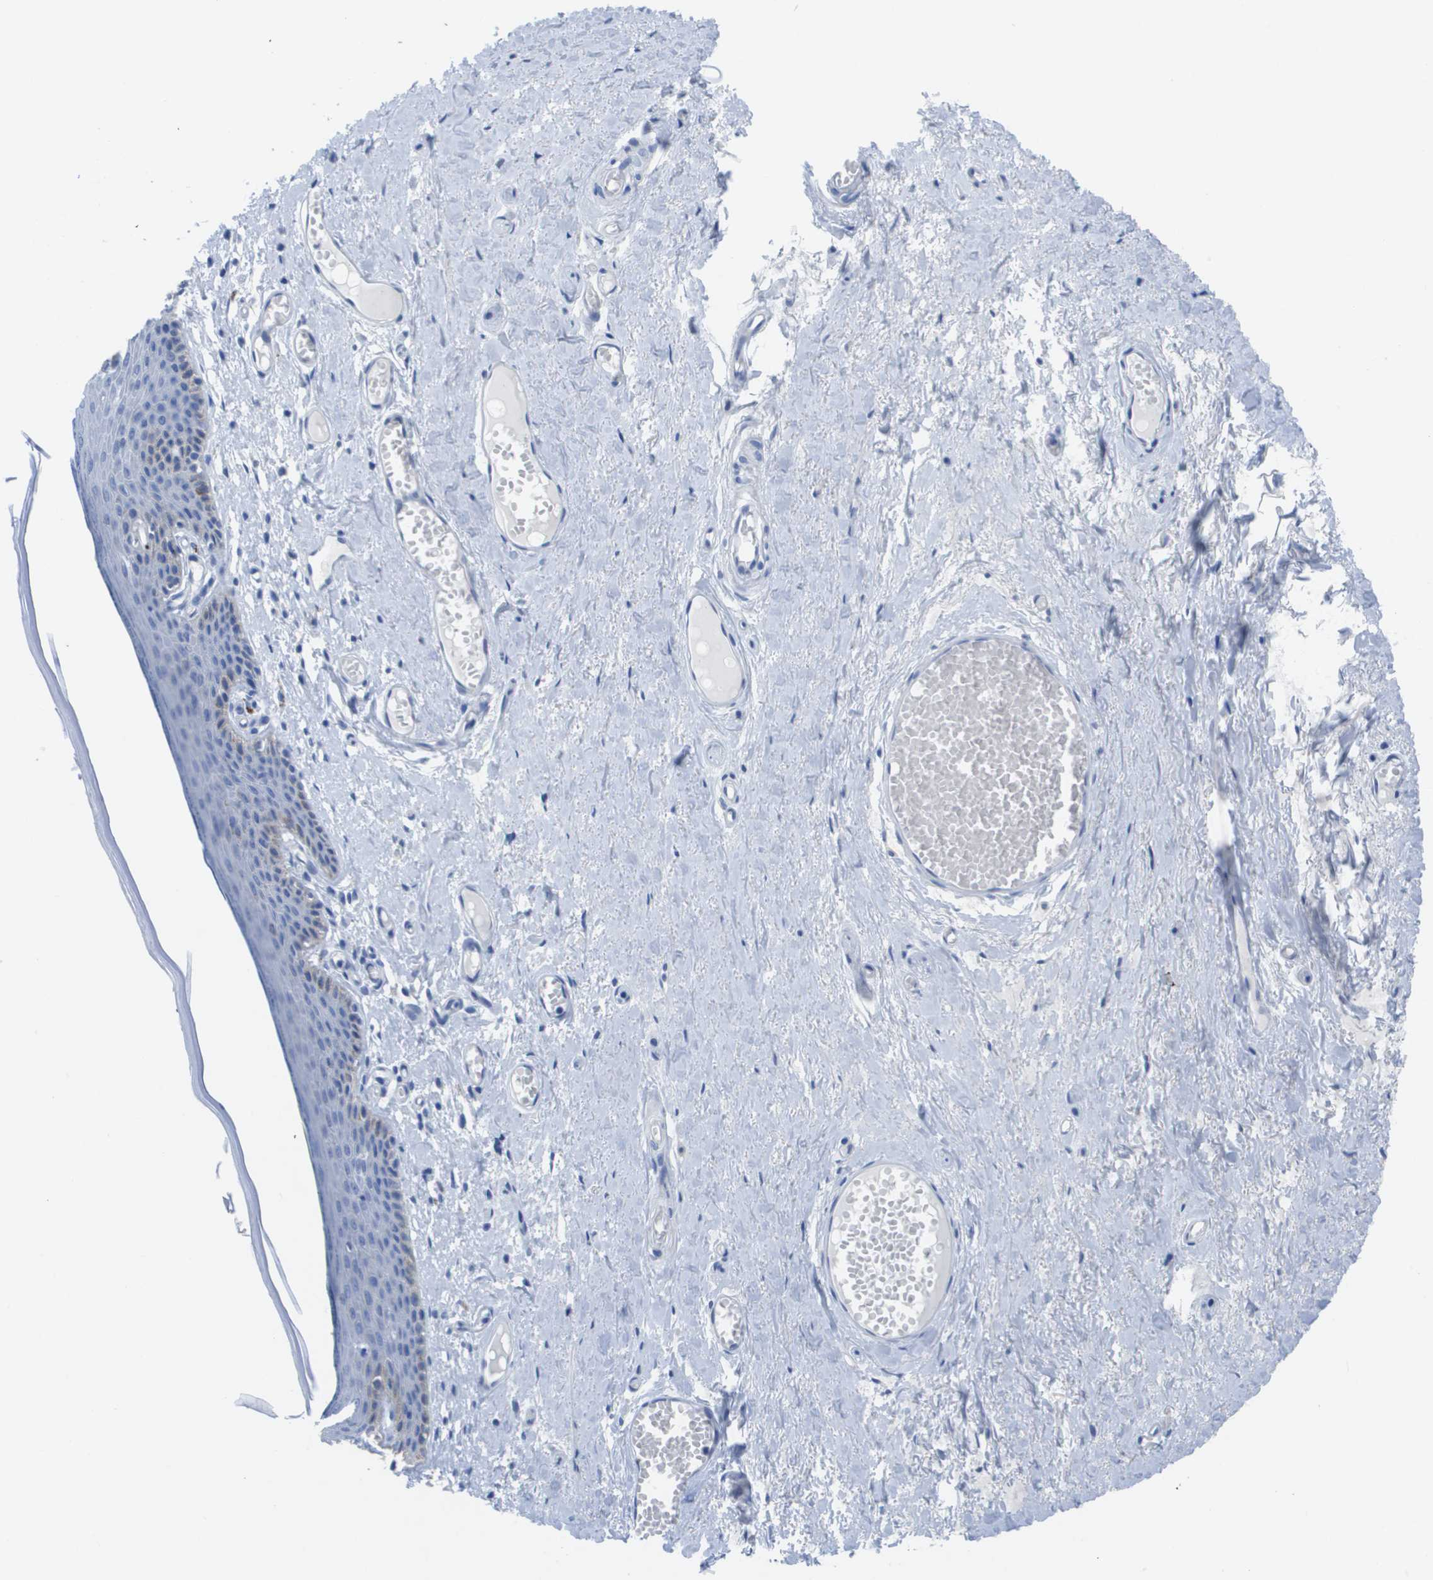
{"staining": {"intensity": "negative", "quantity": "none", "location": "none"}, "tissue": "skin", "cell_type": "Epidermal cells", "image_type": "normal", "snomed": [{"axis": "morphology", "description": "Normal tissue, NOS"}, {"axis": "topography", "description": "Adipose tissue"}, {"axis": "topography", "description": "Vascular tissue"}, {"axis": "topography", "description": "Anal"}, {"axis": "topography", "description": "Peripheral nerve tissue"}], "caption": "Photomicrograph shows no significant protein positivity in epidermal cells of unremarkable skin. (DAB immunohistochemistry visualized using brightfield microscopy, high magnification).", "gene": "MS4A1", "patient": {"sex": "female", "age": 54}}